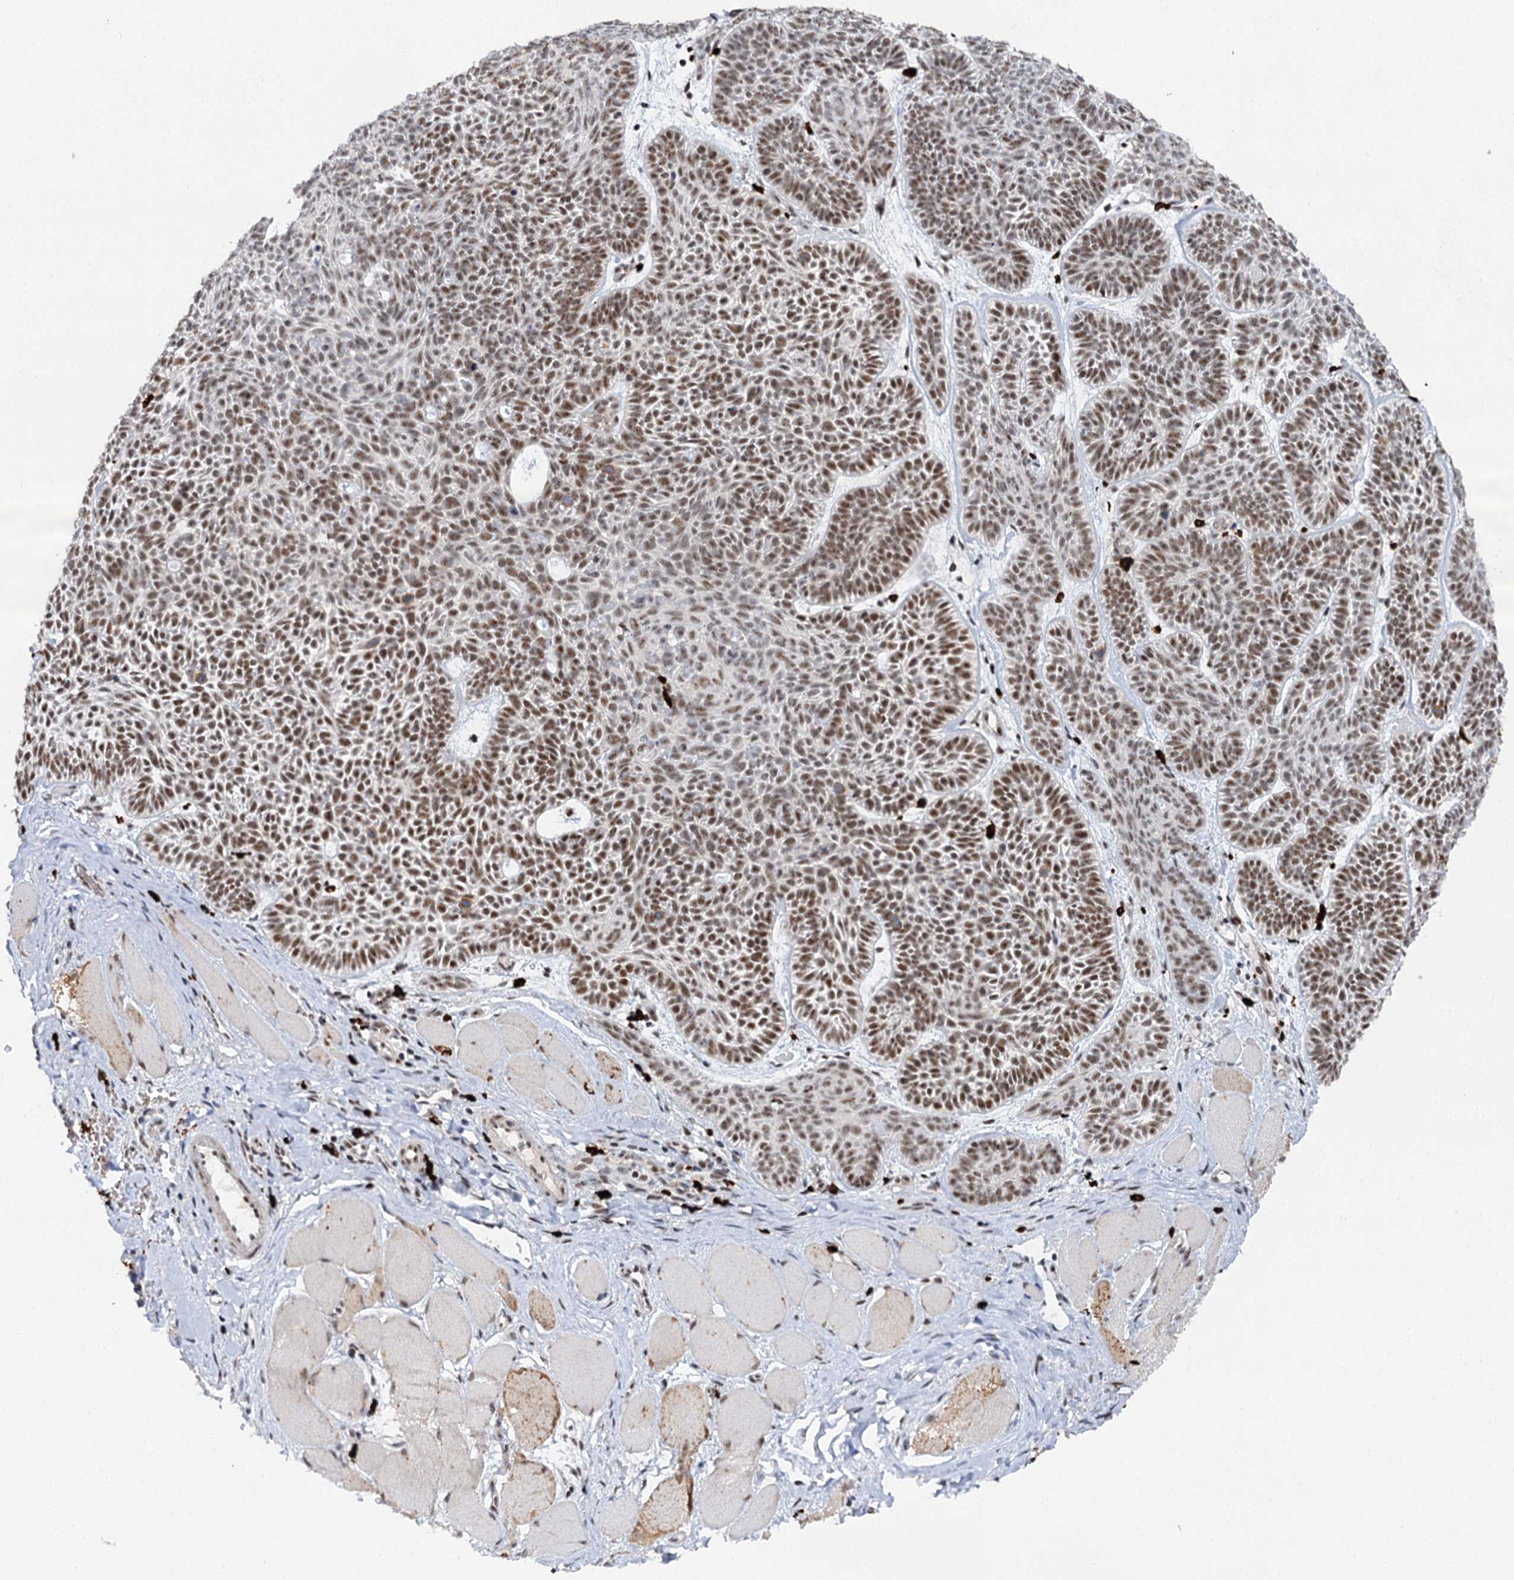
{"staining": {"intensity": "moderate", "quantity": ">75%", "location": "nuclear"}, "tissue": "skin cancer", "cell_type": "Tumor cells", "image_type": "cancer", "snomed": [{"axis": "morphology", "description": "Basal cell carcinoma"}, {"axis": "topography", "description": "Skin"}], "caption": "Skin cancer (basal cell carcinoma) stained with DAB immunohistochemistry (IHC) exhibits medium levels of moderate nuclear positivity in about >75% of tumor cells. The staining was performed using DAB to visualize the protein expression in brown, while the nuclei were stained in blue with hematoxylin (Magnification: 20x).", "gene": "BUD13", "patient": {"sex": "male", "age": 85}}